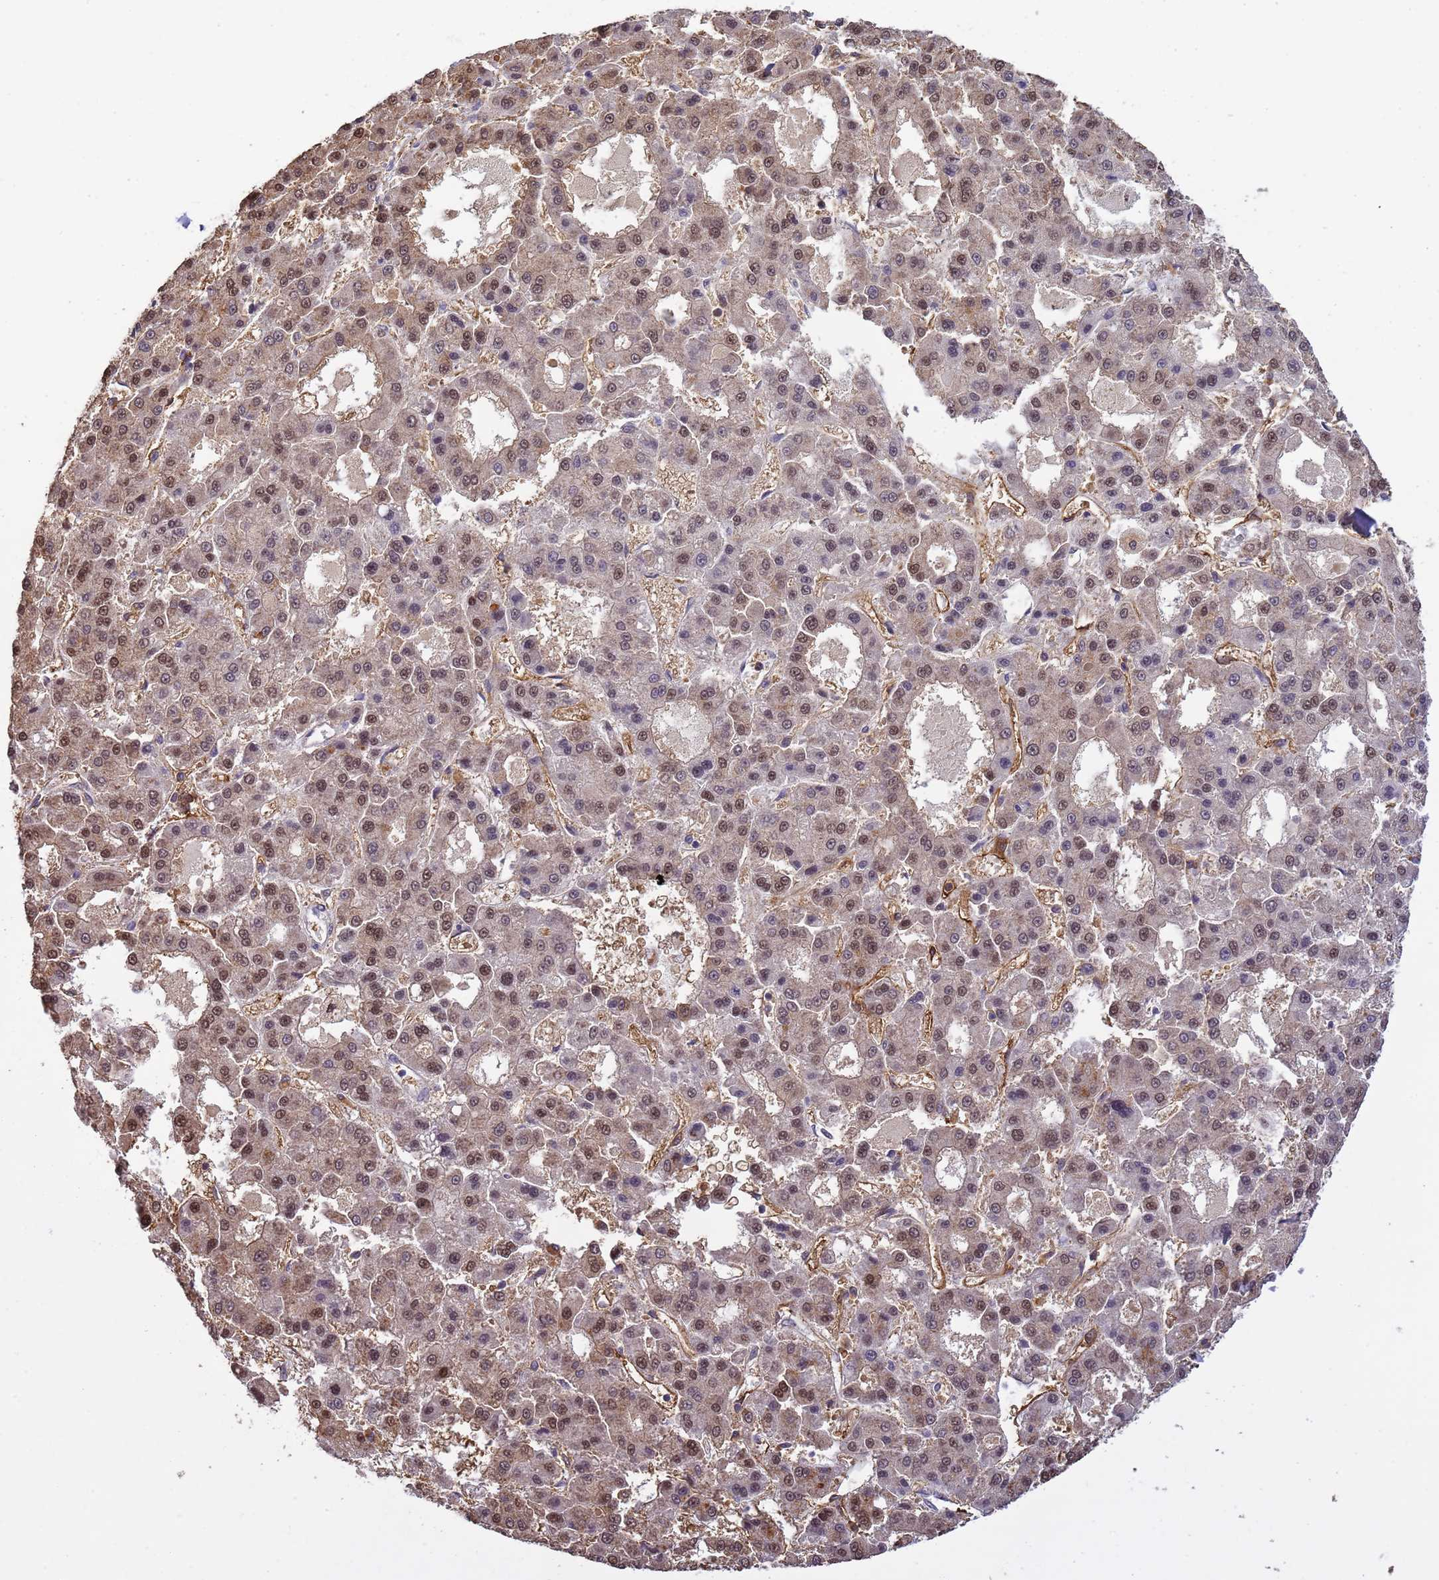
{"staining": {"intensity": "moderate", "quantity": "25%-75%", "location": "nuclear"}, "tissue": "liver cancer", "cell_type": "Tumor cells", "image_type": "cancer", "snomed": [{"axis": "morphology", "description": "Carcinoma, Hepatocellular, NOS"}, {"axis": "topography", "description": "Liver"}], "caption": "There is medium levels of moderate nuclear positivity in tumor cells of hepatocellular carcinoma (liver), as demonstrated by immunohistochemical staining (brown color).", "gene": "ZBTB5", "patient": {"sex": "male", "age": 70}}